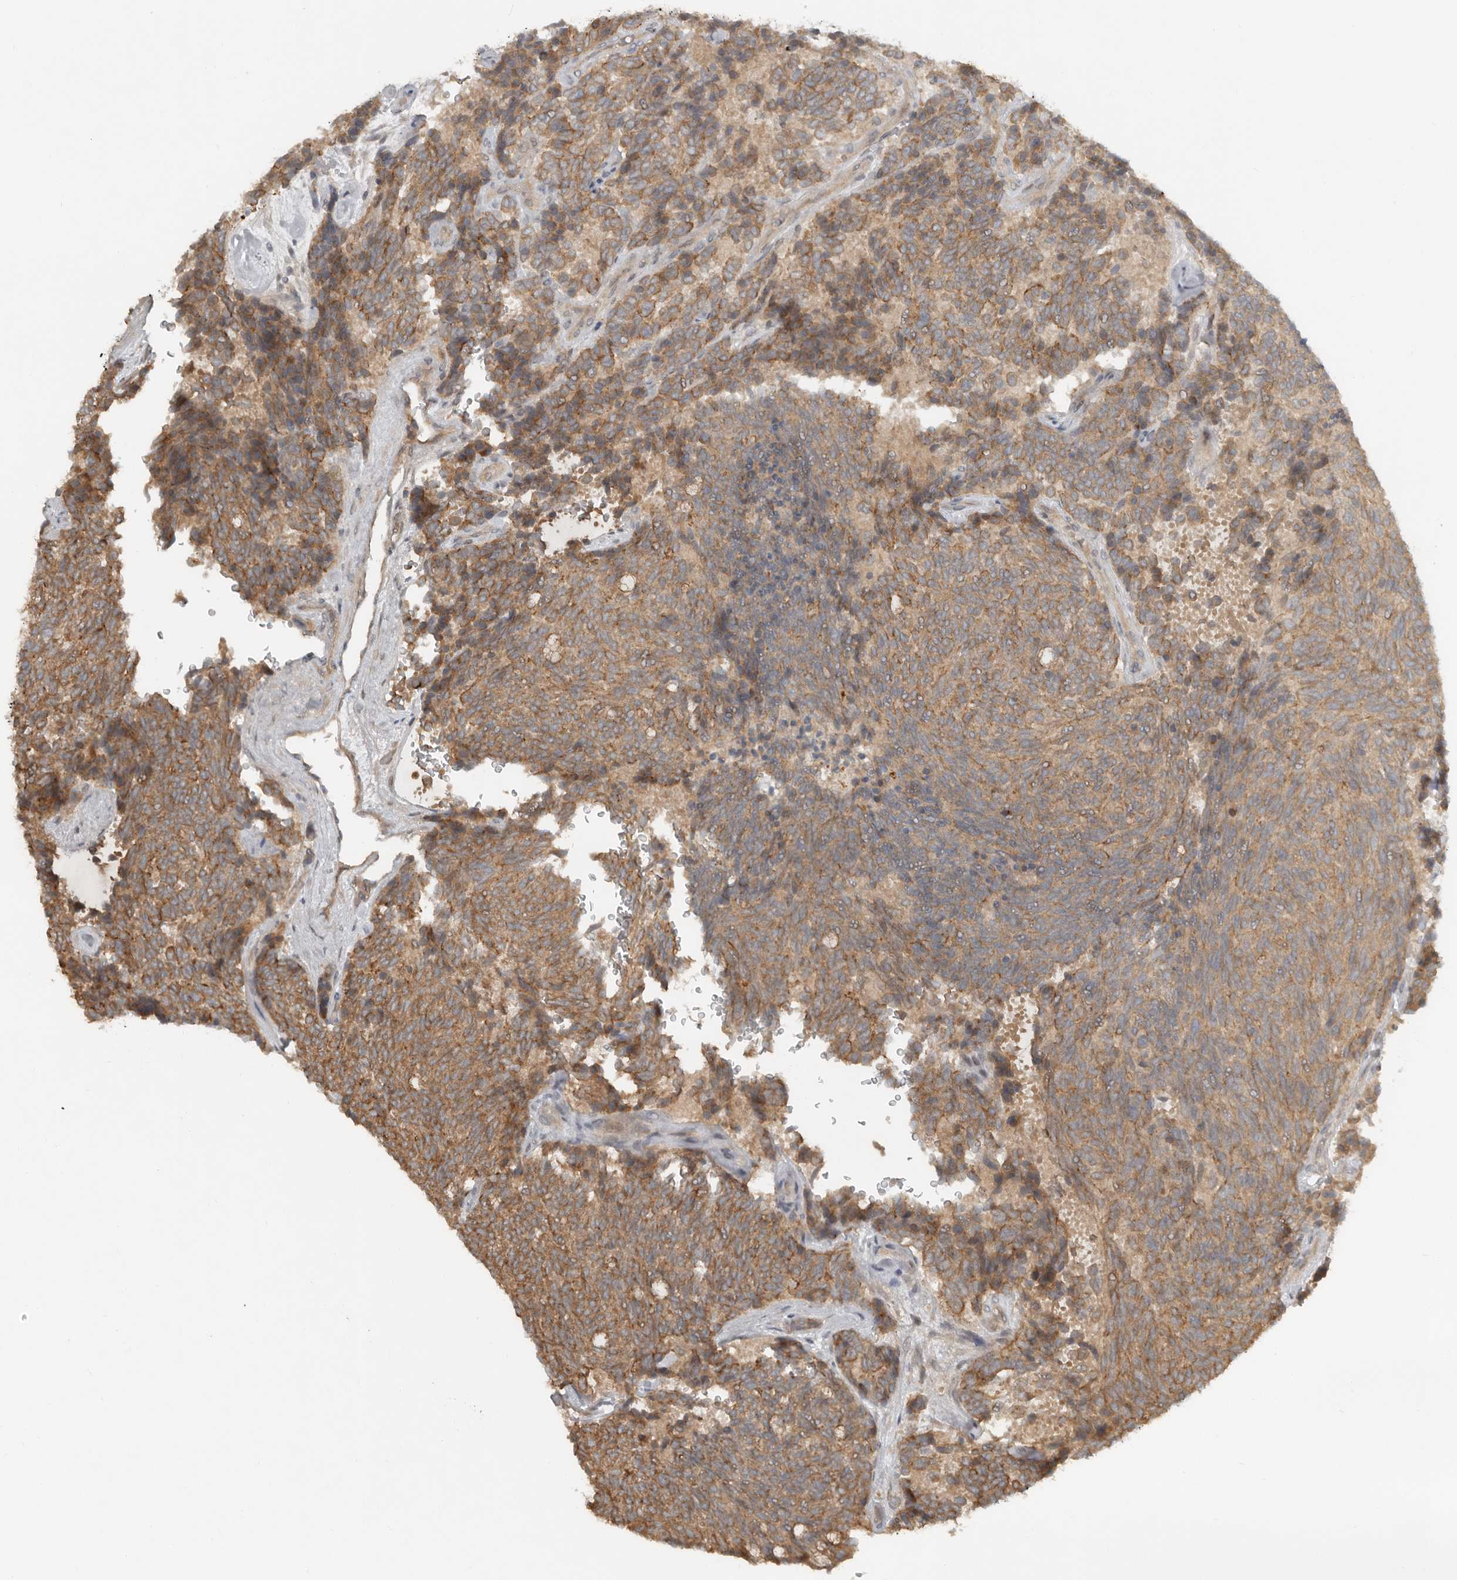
{"staining": {"intensity": "moderate", "quantity": ">75%", "location": "cytoplasmic/membranous"}, "tissue": "carcinoid", "cell_type": "Tumor cells", "image_type": "cancer", "snomed": [{"axis": "morphology", "description": "Carcinoid, malignant, NOS"}, {"axis": "topography", "description": "Pancreas"}], "caption": "The immunohistochemical stain highlights moderate cytoplasmic/membranous expression in tumor cells of carcinoid tissue.", "gene": "TEAD3", "patient": {"sex": "female", "age": 54}}